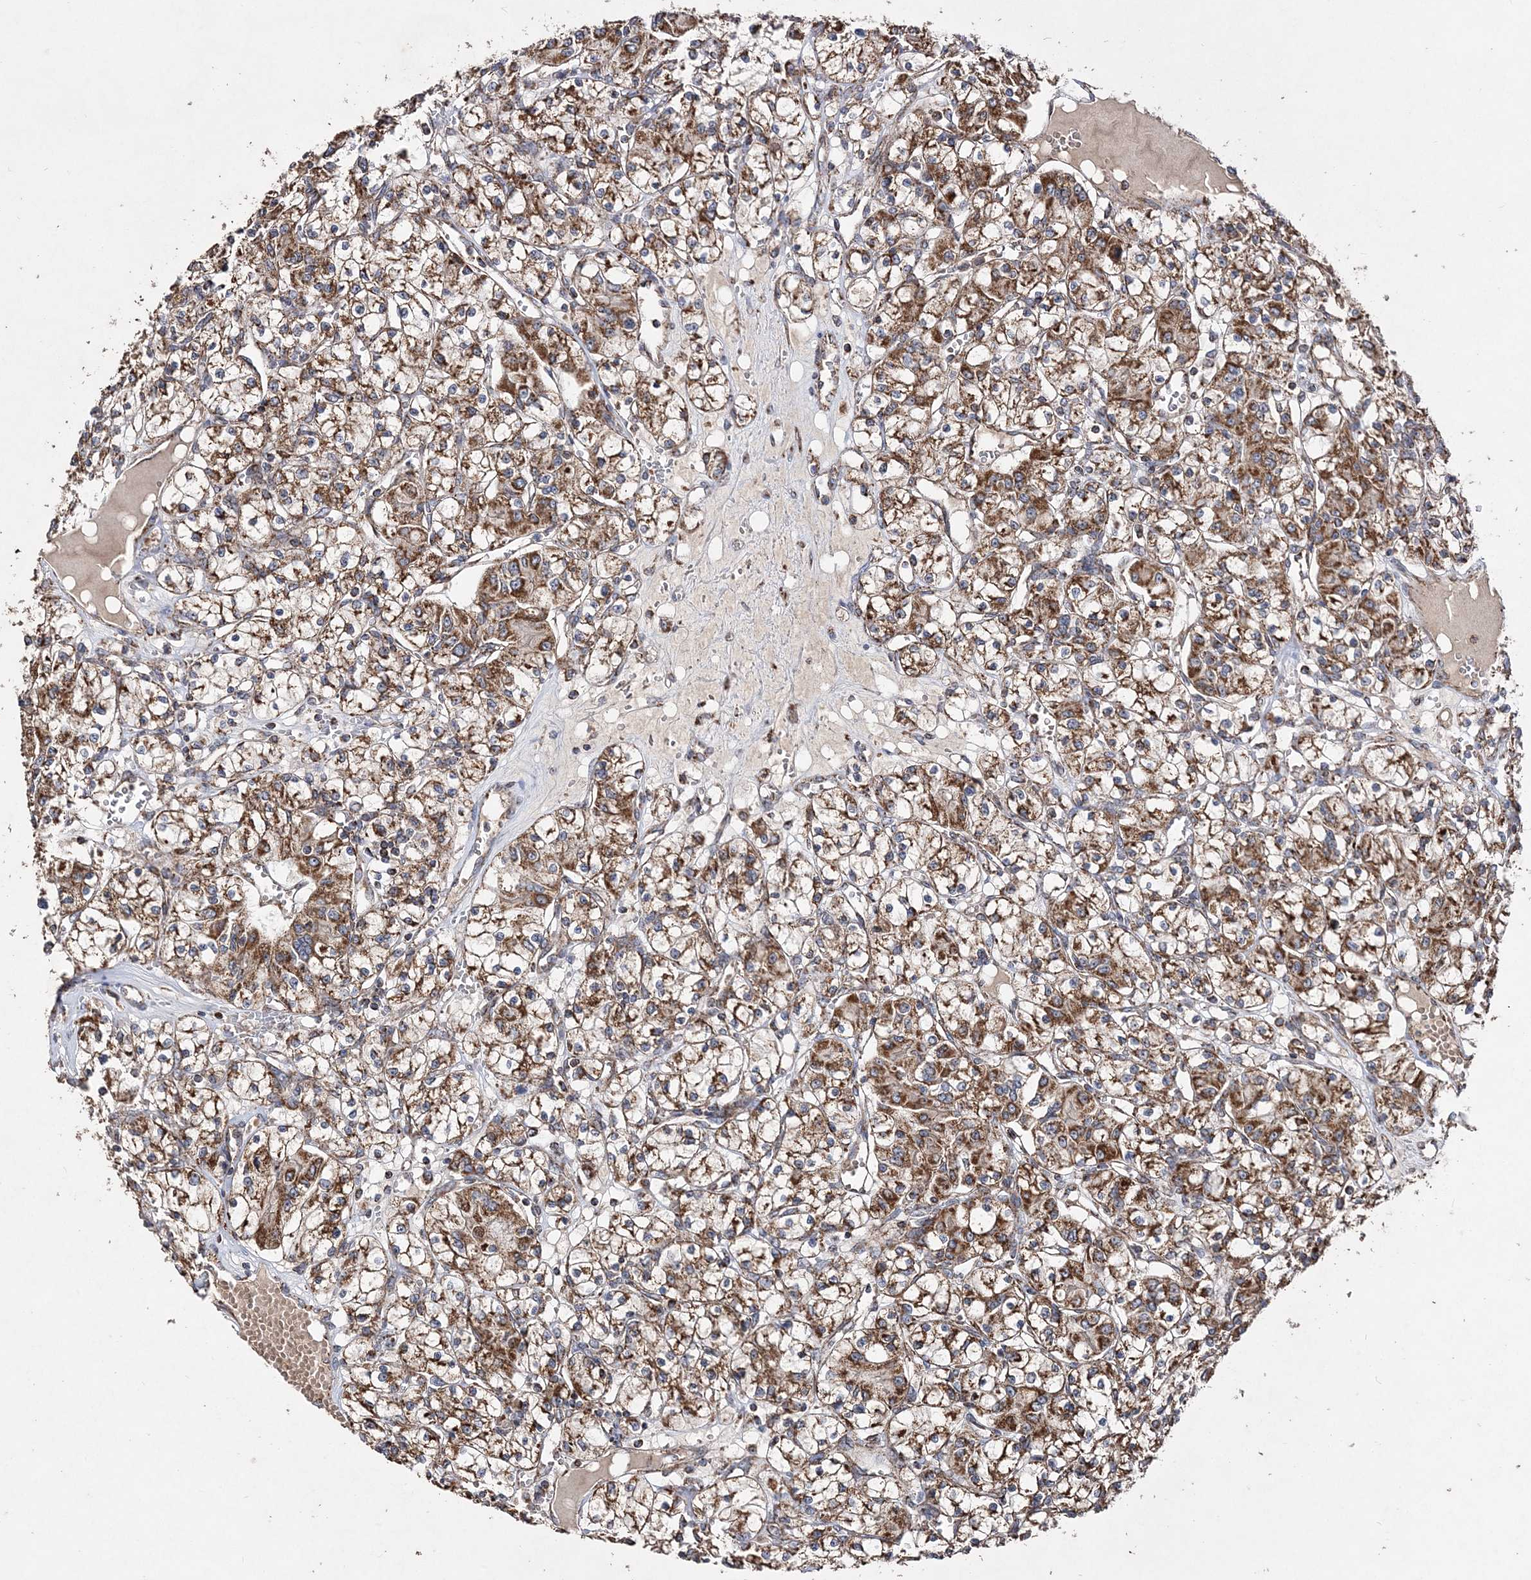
{"staining": {"intensity": "strong", "quantity": ">75%", "location": "cytoplasmic/membranous"}, "tissue": "renal cancer", "cell_type": "Tumor cells", "image_type": "cancer", "snomed": [{"axis": "morphology", "description": "Adenocarcinoma, NOS"}, {"axis": "topography", "description": "Kidney"}], "caption": "Immunohistochemical staining of human adenocarcinoma (renal) reveals high levels of strong cytoplasmic/membranous positivity in about >75% of tumor cells.", "gene": "POC5", "patient": {"sex": "female", "age": 59}}